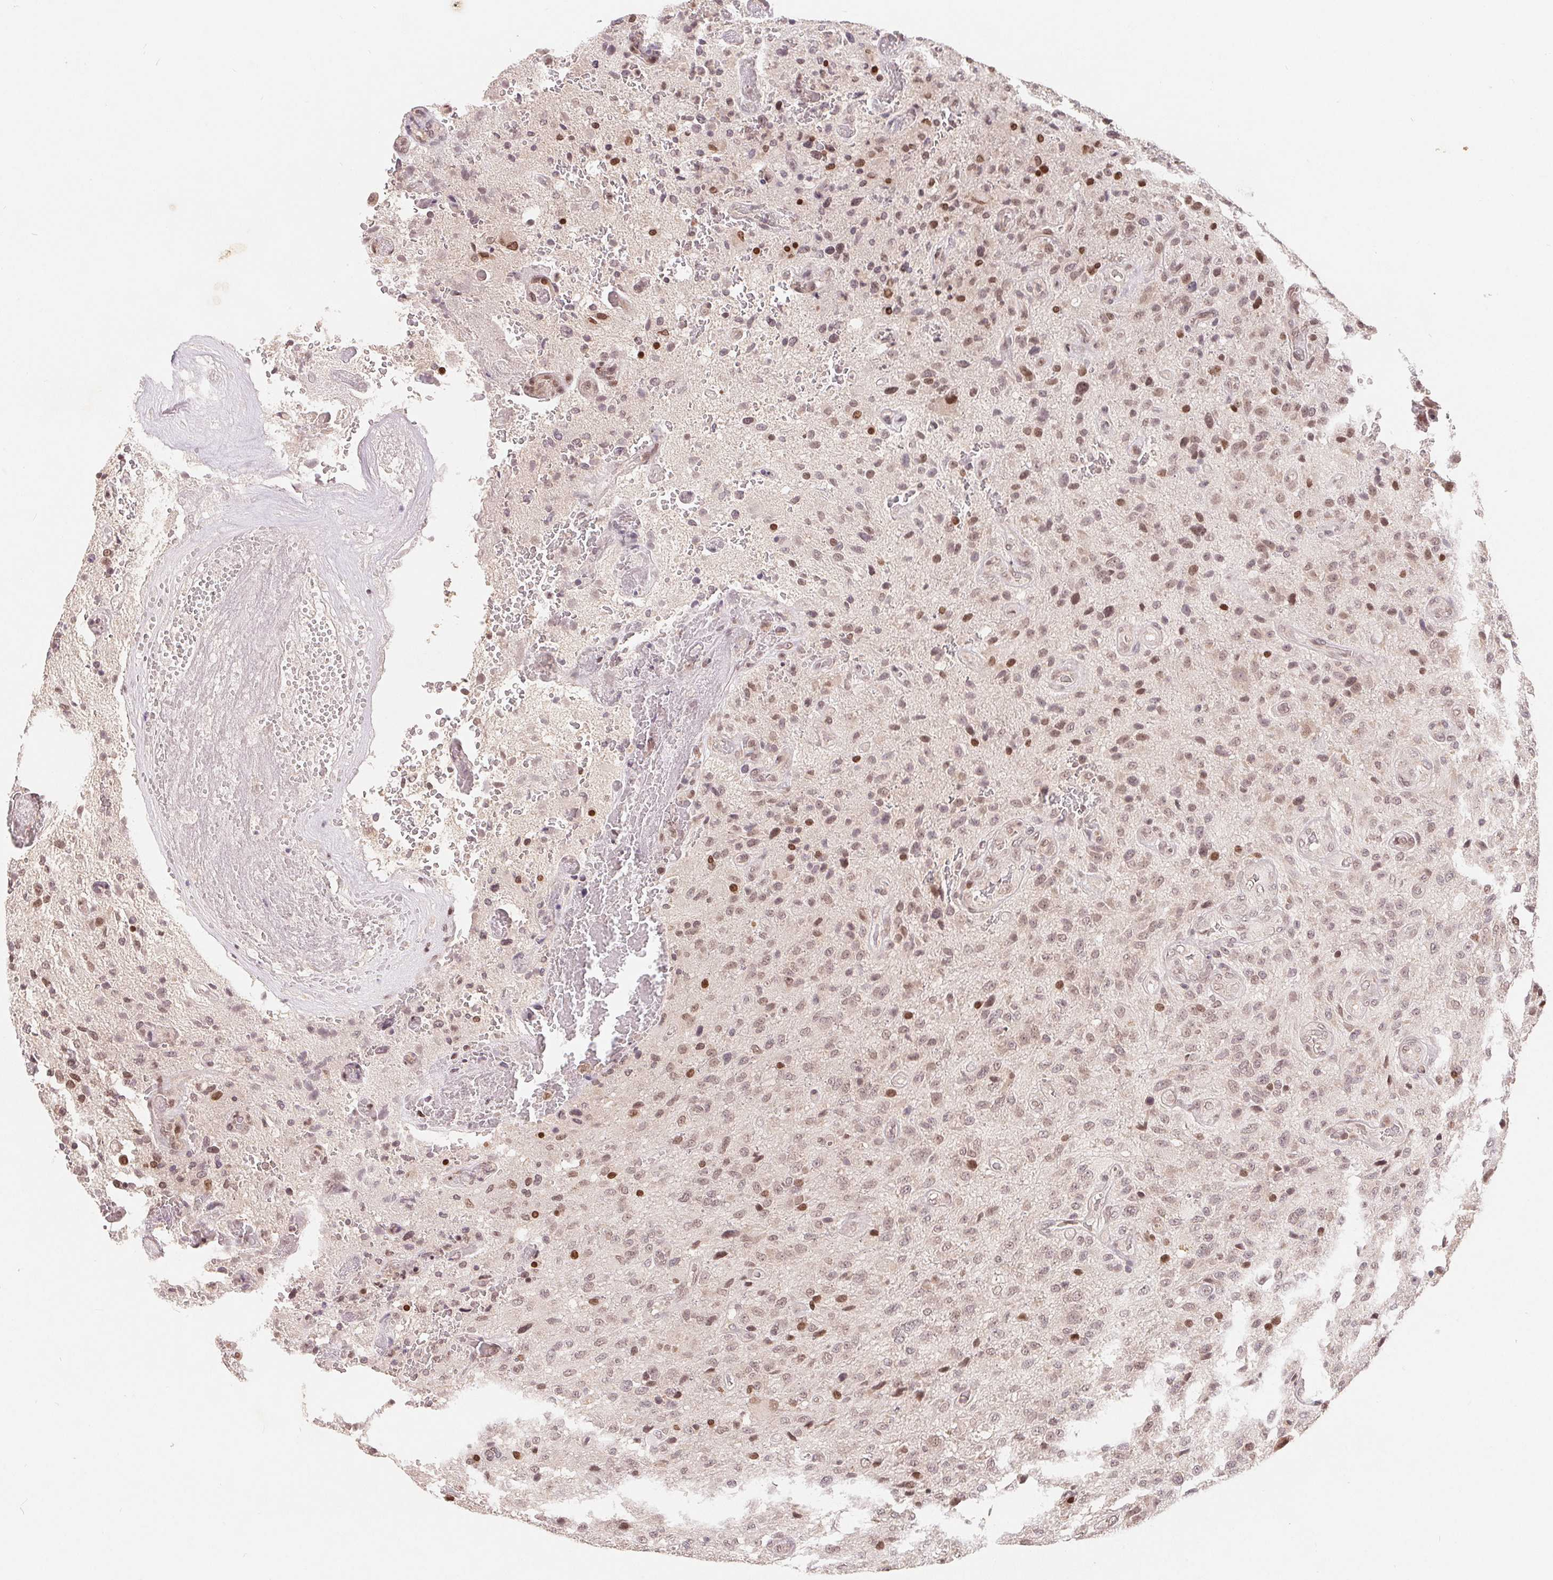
{"staining": {"intensity": "moderate", "quantity": "25%-75%", "location": "nuclear"}, "tissue": "glioma", "cell_type": "Tumor cells", "image_type": "cancer", "snomed": [{"axis": "morphology", "description": "Glioma, malignant, Low grade"}, {"axis": "topography", "description": "Brain"}], "caption": "A brown stain highlights moderate nuclear expression of a protein in glioma tumor cells. The staining was performed using DAB (3,3'-diaminobenzidine) to visualize the protein expression in brown, while the nuclei were stained in blue with hematoxylin (Magnification: 20x).", "gene": "HMGN3", "patient": {"sex": "male", "age": 66}}